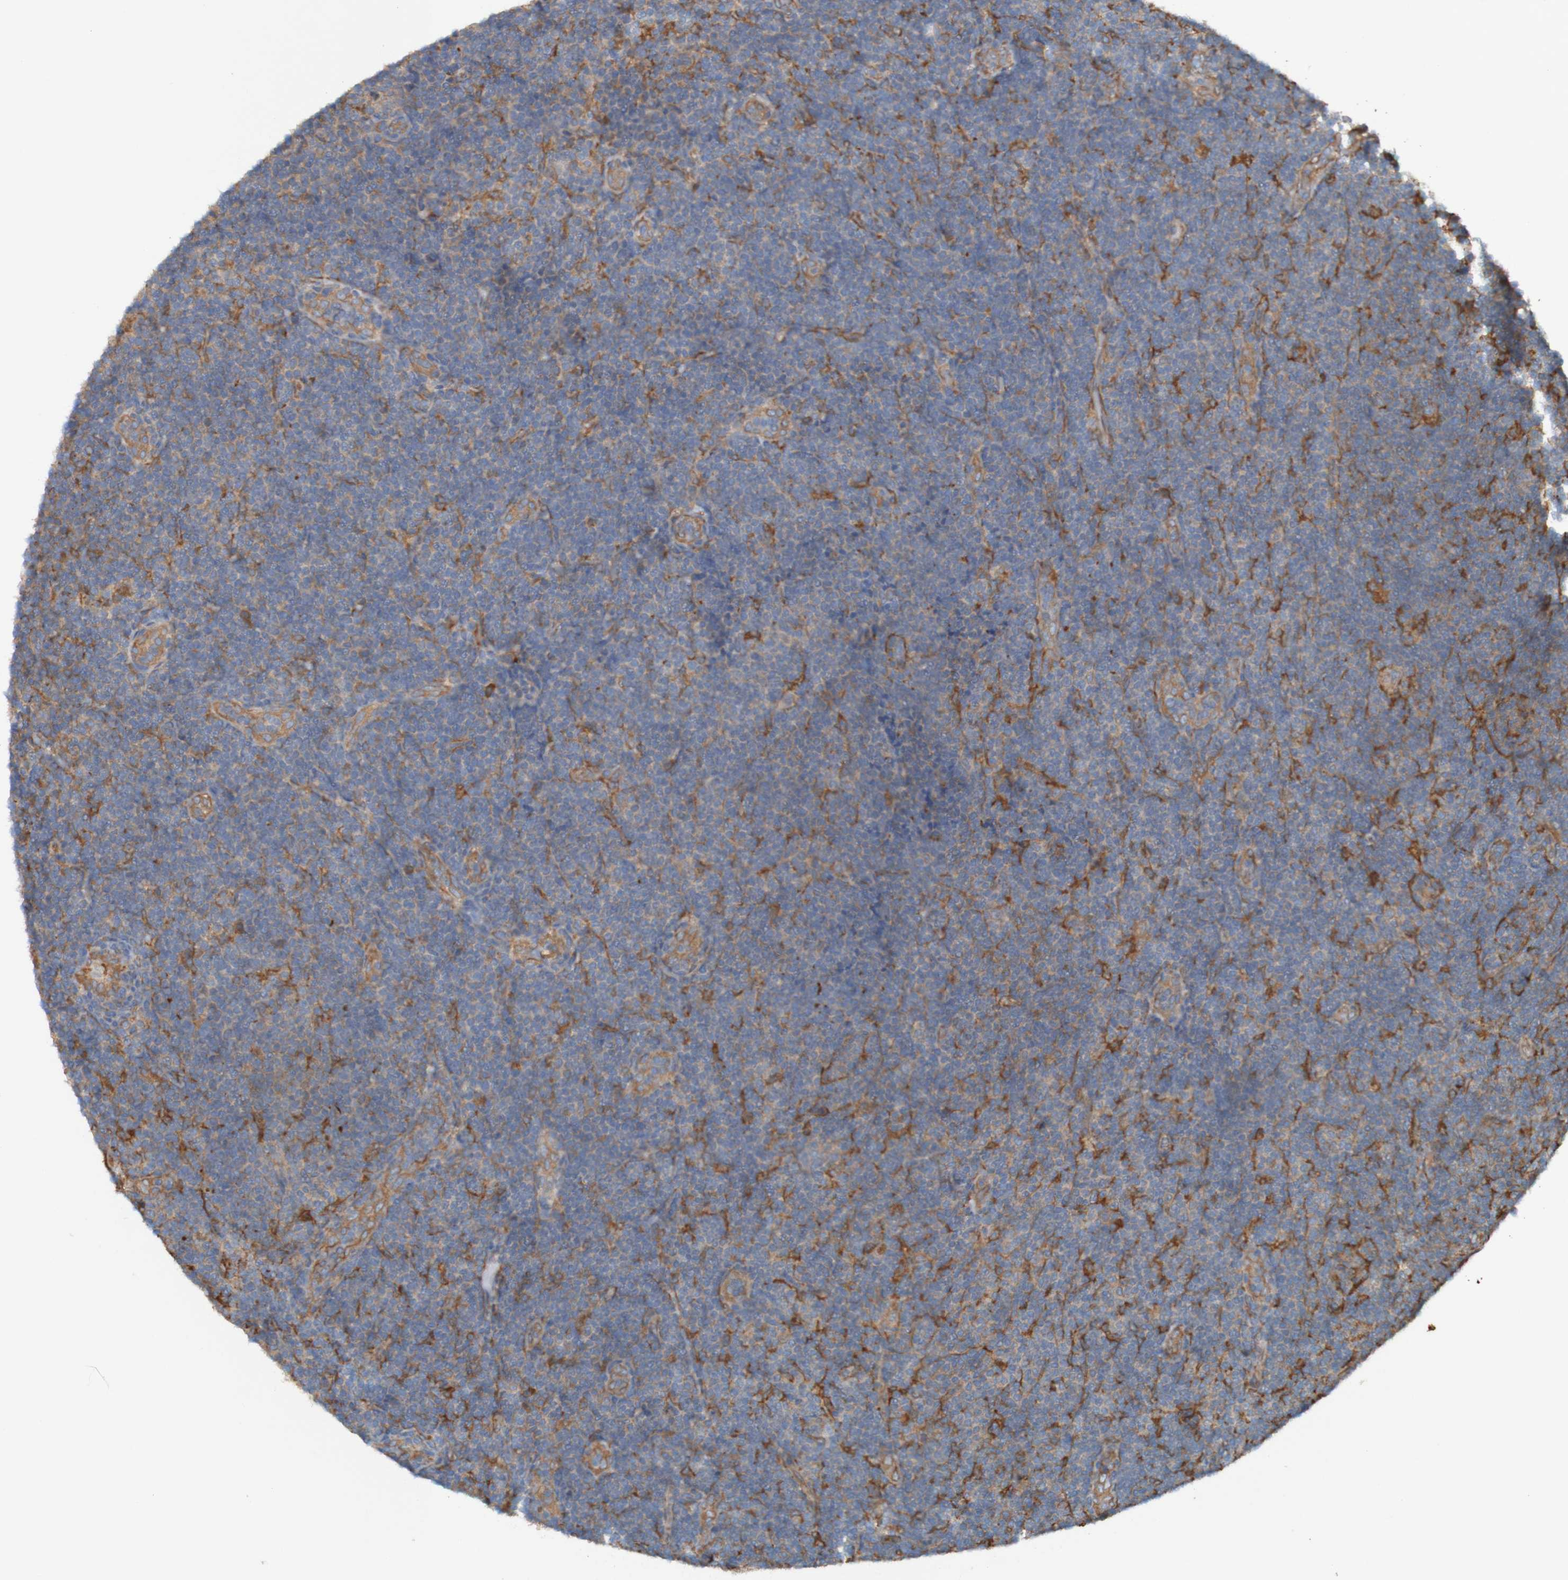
{"staining": {"intensity": "moderate", "quantity": "25%-75%", "location": "cytoplasmic/membranous"}, "tissue": "lymphoma", "cell_type": "Tumor cells", "image_type": "cancer", "snomed": [{"axis": "morphology", "description": "Malignant lymphoma, non-Hodgkin's type, Low grade"}, {"axis": "topography", "description": "Lymph node"}], "caption": "Malignant lymphoma, non-Hodgkin's type (low-grade) stained with a protein marker displays moderate staining in tumor cells.", "gene": "DNAJC4", "patient": {"sex": "male", "age": 83}}